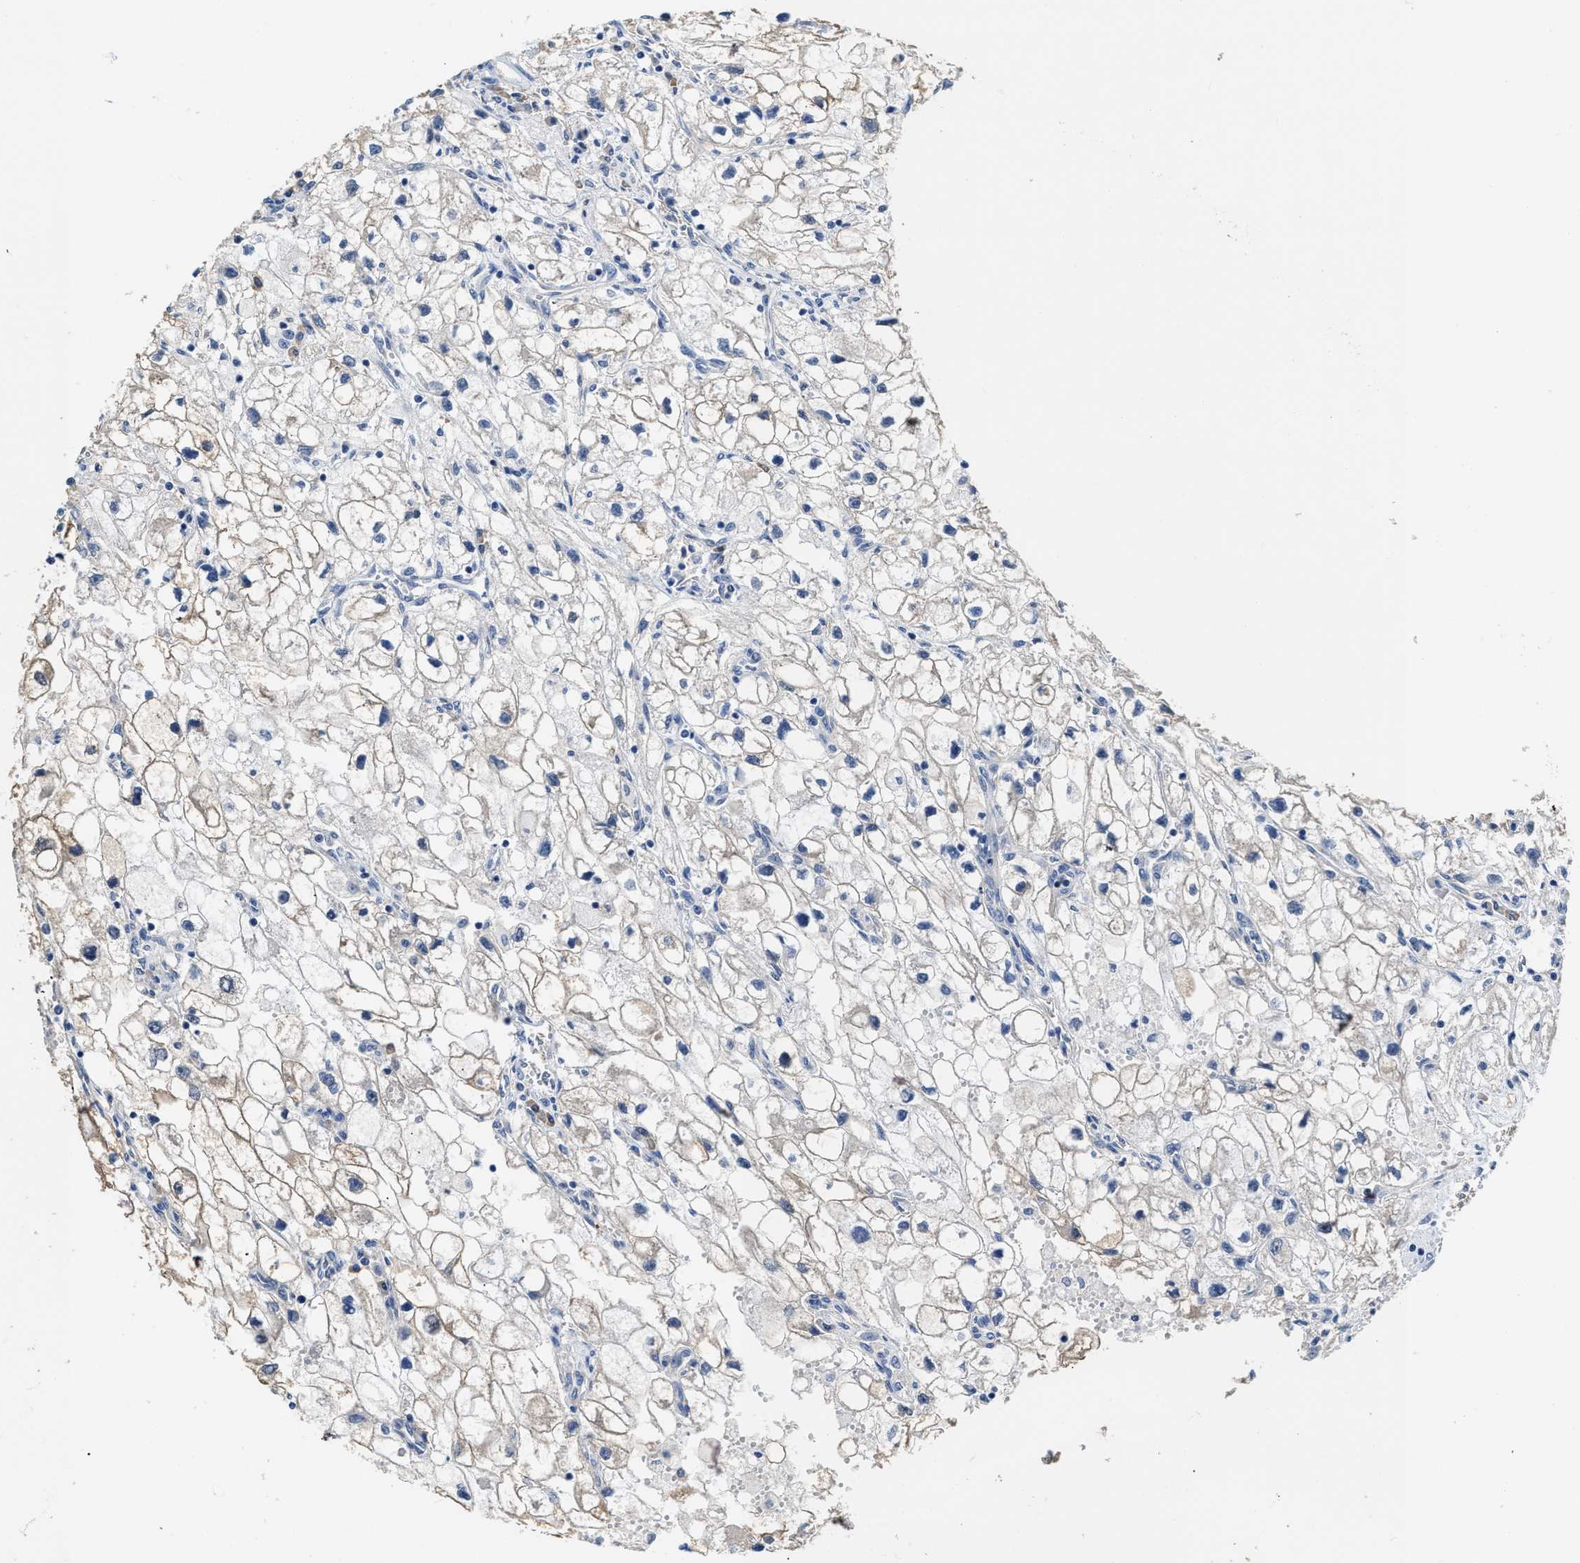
{"staining": {"intensity": "negative", "quantity": "none", "location": "none"}, "tissue": "renal cancer", "cell_type": "Tumor cells", "image_type": "cancer", "snomed": [{"axis": "morphology", "description": "Adenocarcinoma, NOS"}, {"axis": "topography", "description": "Kidney"}], "caption": "Renal adenocarcinoma was stained to show a protein in brown. There is no significant expression in tumor cells. Nuclei are stained in blue.", "gene": "C22orf42", "patient": {"sex": "female", "age": 70}}